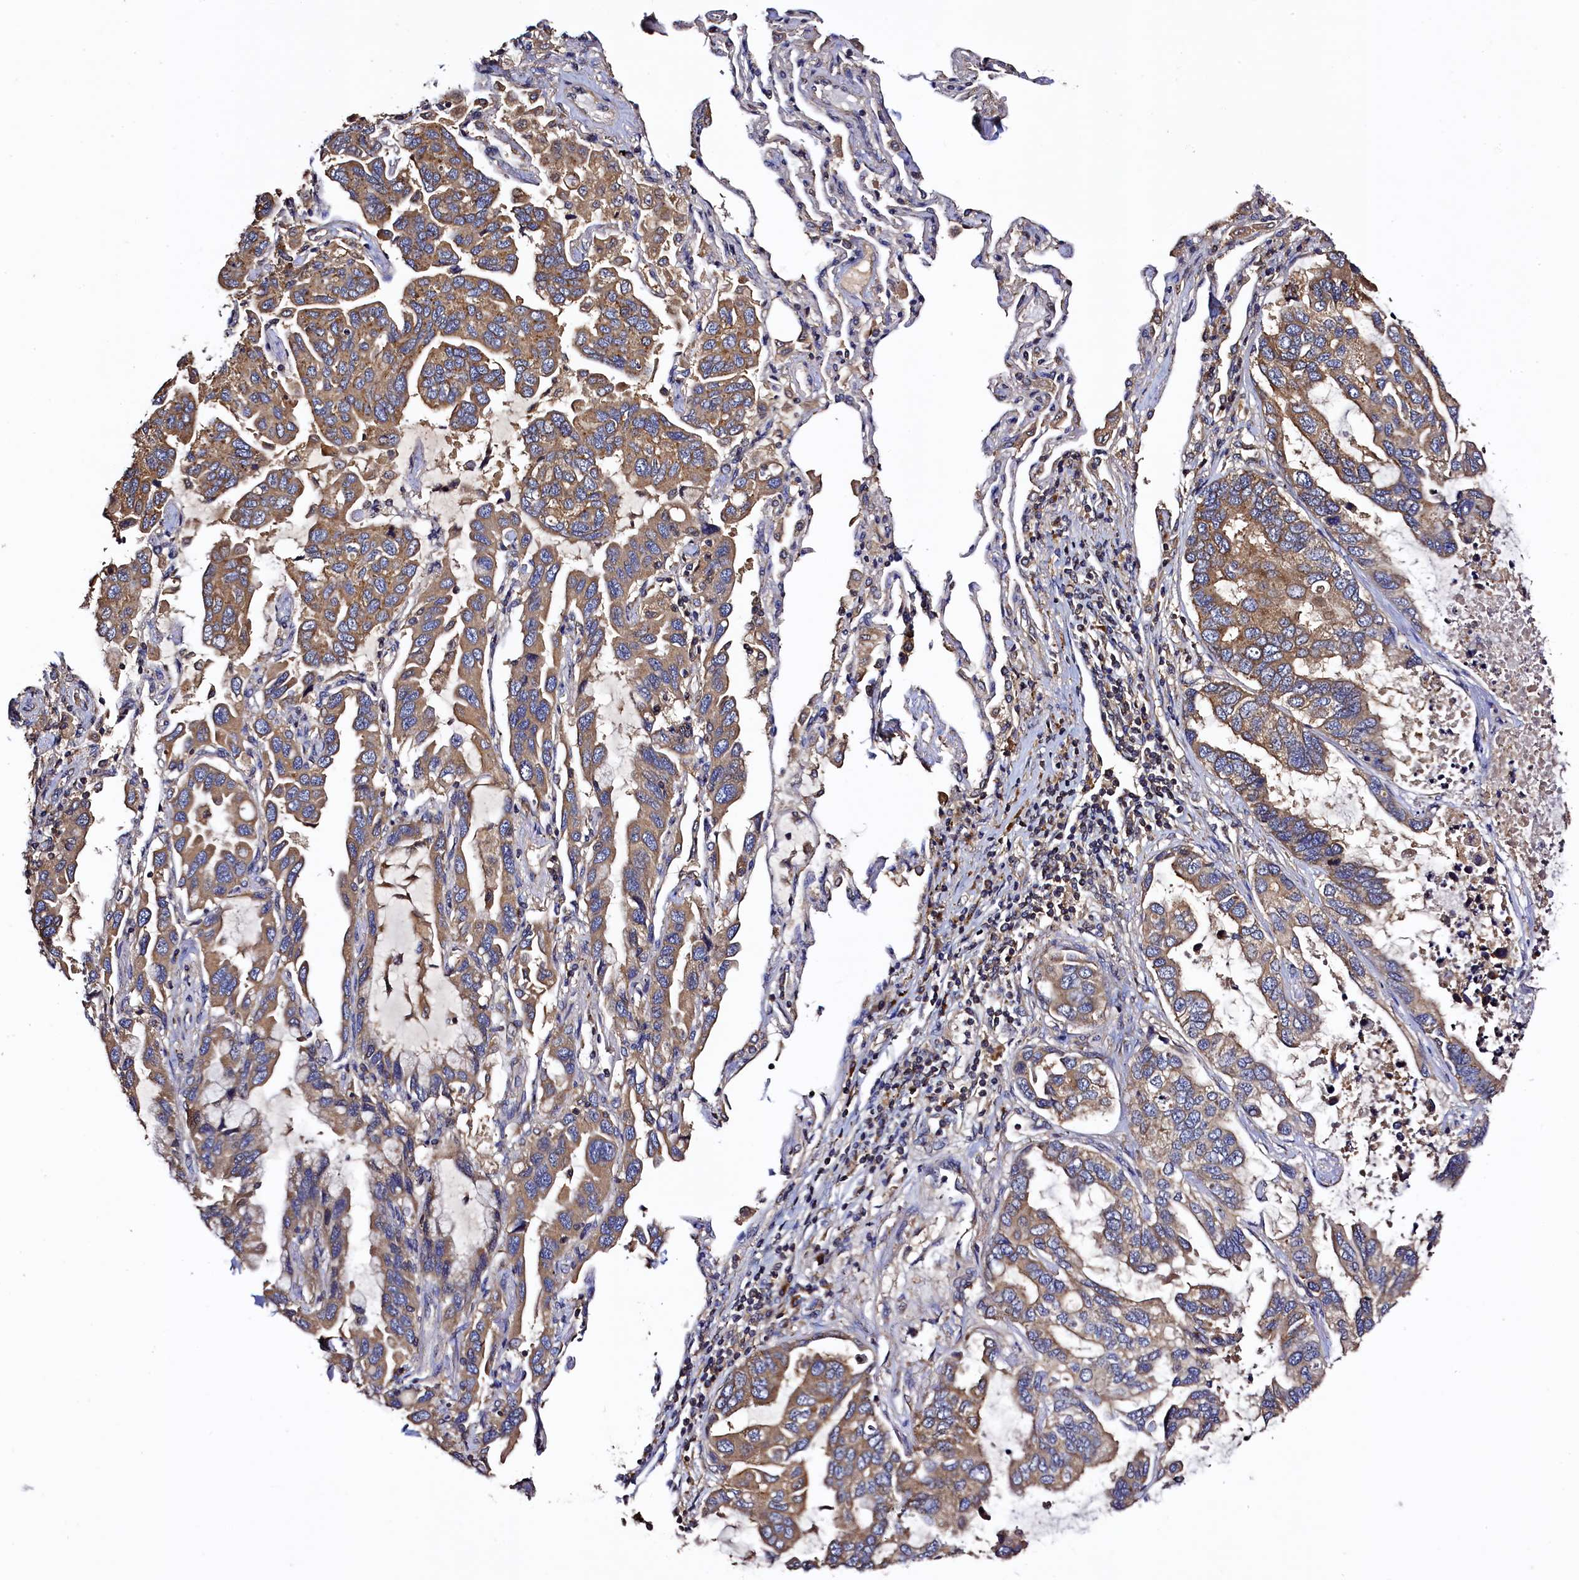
{"staining": {"intensity": "moderate", "quantity": ">75%", "location": "cytoplasmic/membranous"}, "tissue": "lung cancer", "cell_type": "Tumor cells", "image_type": "cancer", "snomed": [{"axis": "morphology", "description": "Adenocarcinoma, NOS"}, {"axis": "topography", "description": "Lung"}], "caption": "High-power microscopy captured an IHC image of lung cancer, revealing moderate cytoplasmic/membranous staining in approximately >75% of tumor cells.", "gene": "KLC2", "patient": {"sex": "male", "age": 64}}